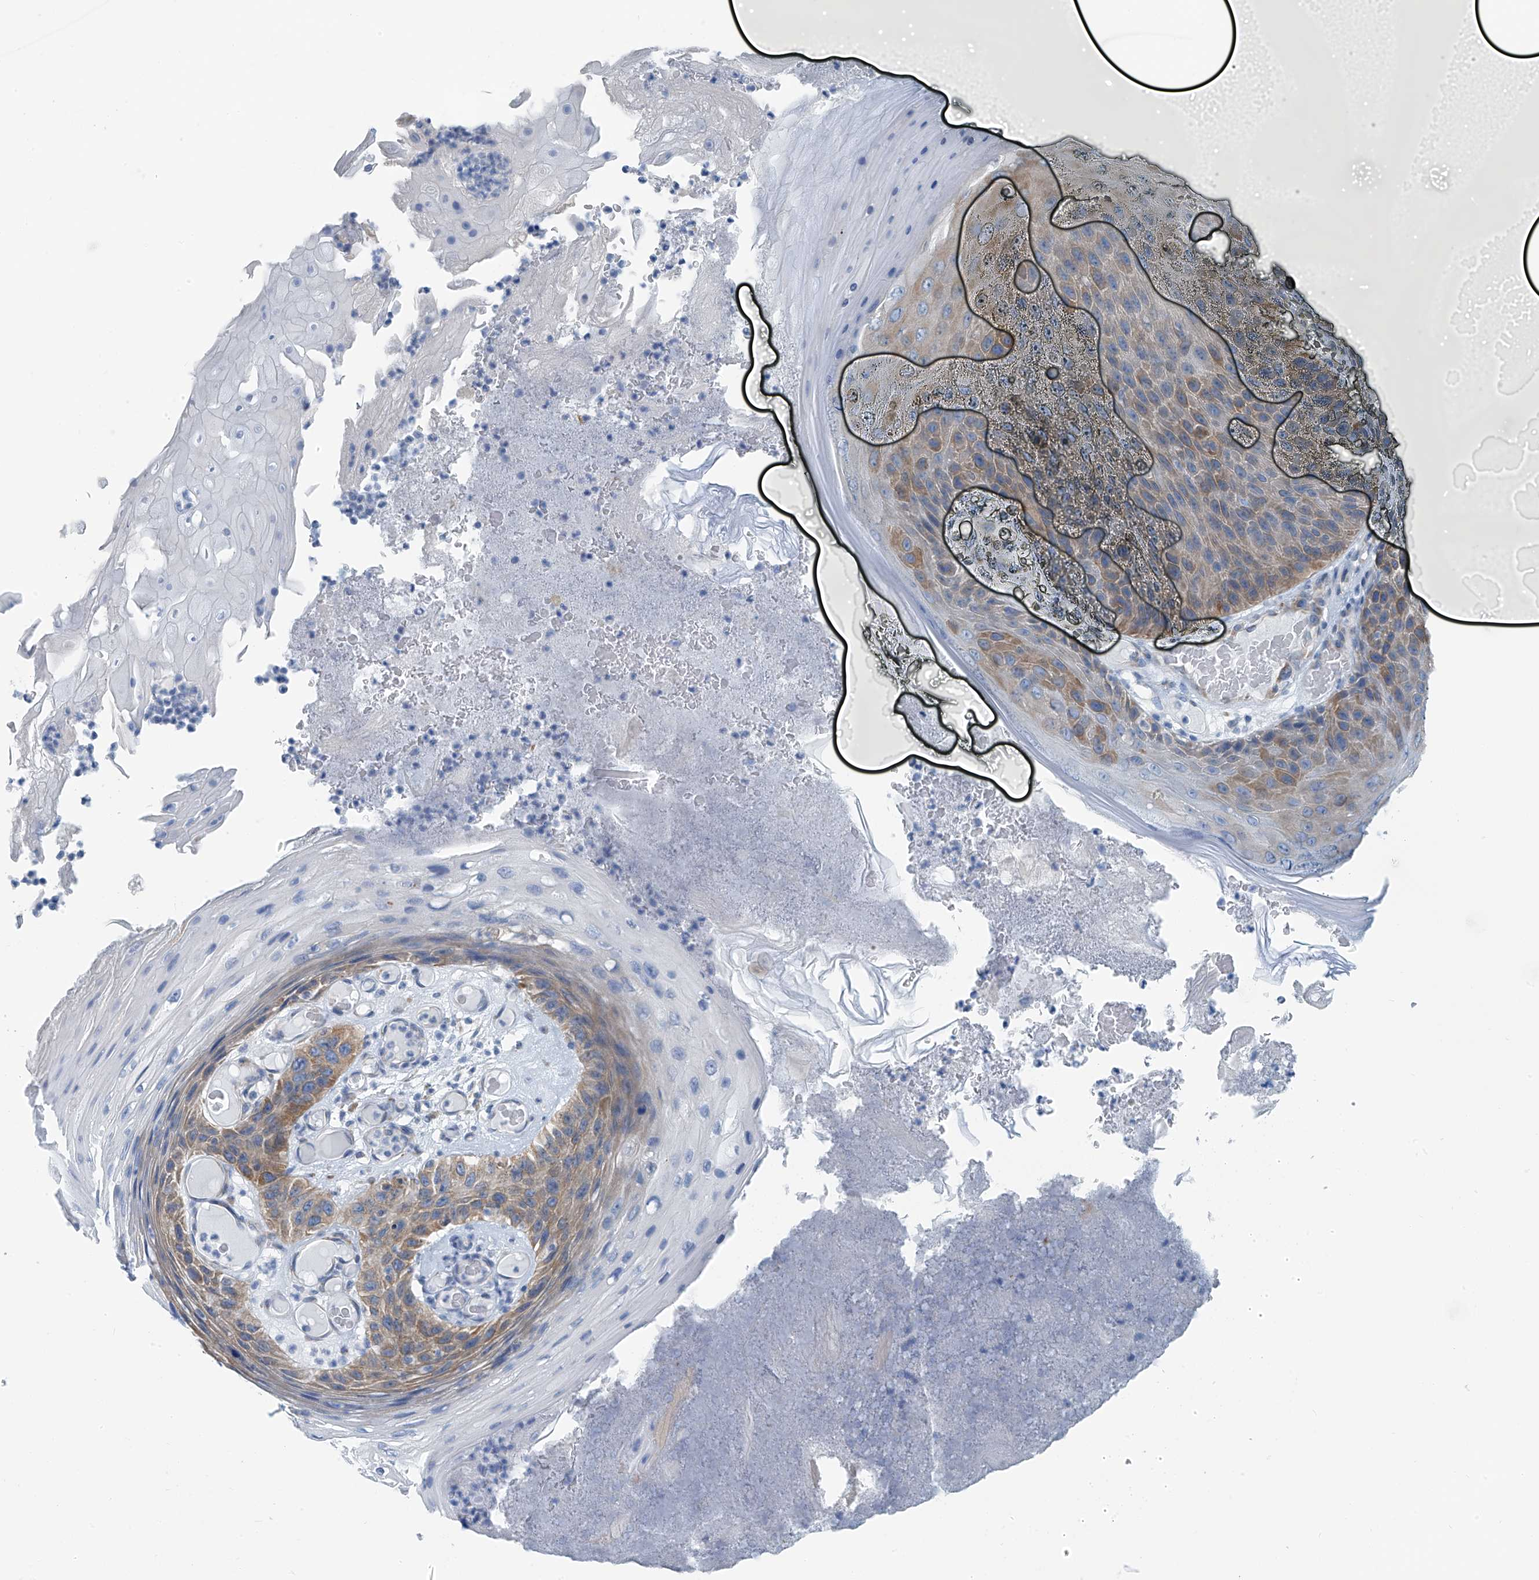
{"staining": {"intensity": "moderate", "quantity": ">75%", "location": "cytoplasmic/membranous"}, "tissue": "skin cancer", "cell_type": "Tumor cells", "image_type": "cancer", "snomed": [{"axis": "morphology", "description": "Squamous cell carcinoma, NOS"}, {"axis": "topography", "description": "Skin"}], "caption": "Protein expression analysis of human skin cancer (squamous cell carcinoma) reveals moderate cytoplasmic/membranous positivity in approximately >75% of tumor cells. The protein of interest is stained brown, and the nuclei are stained in blue (DAB IHC with brightfield microscopy, high magnification).", "gene": "RCN2", "patient": {"sex": "female", "age": 88}}